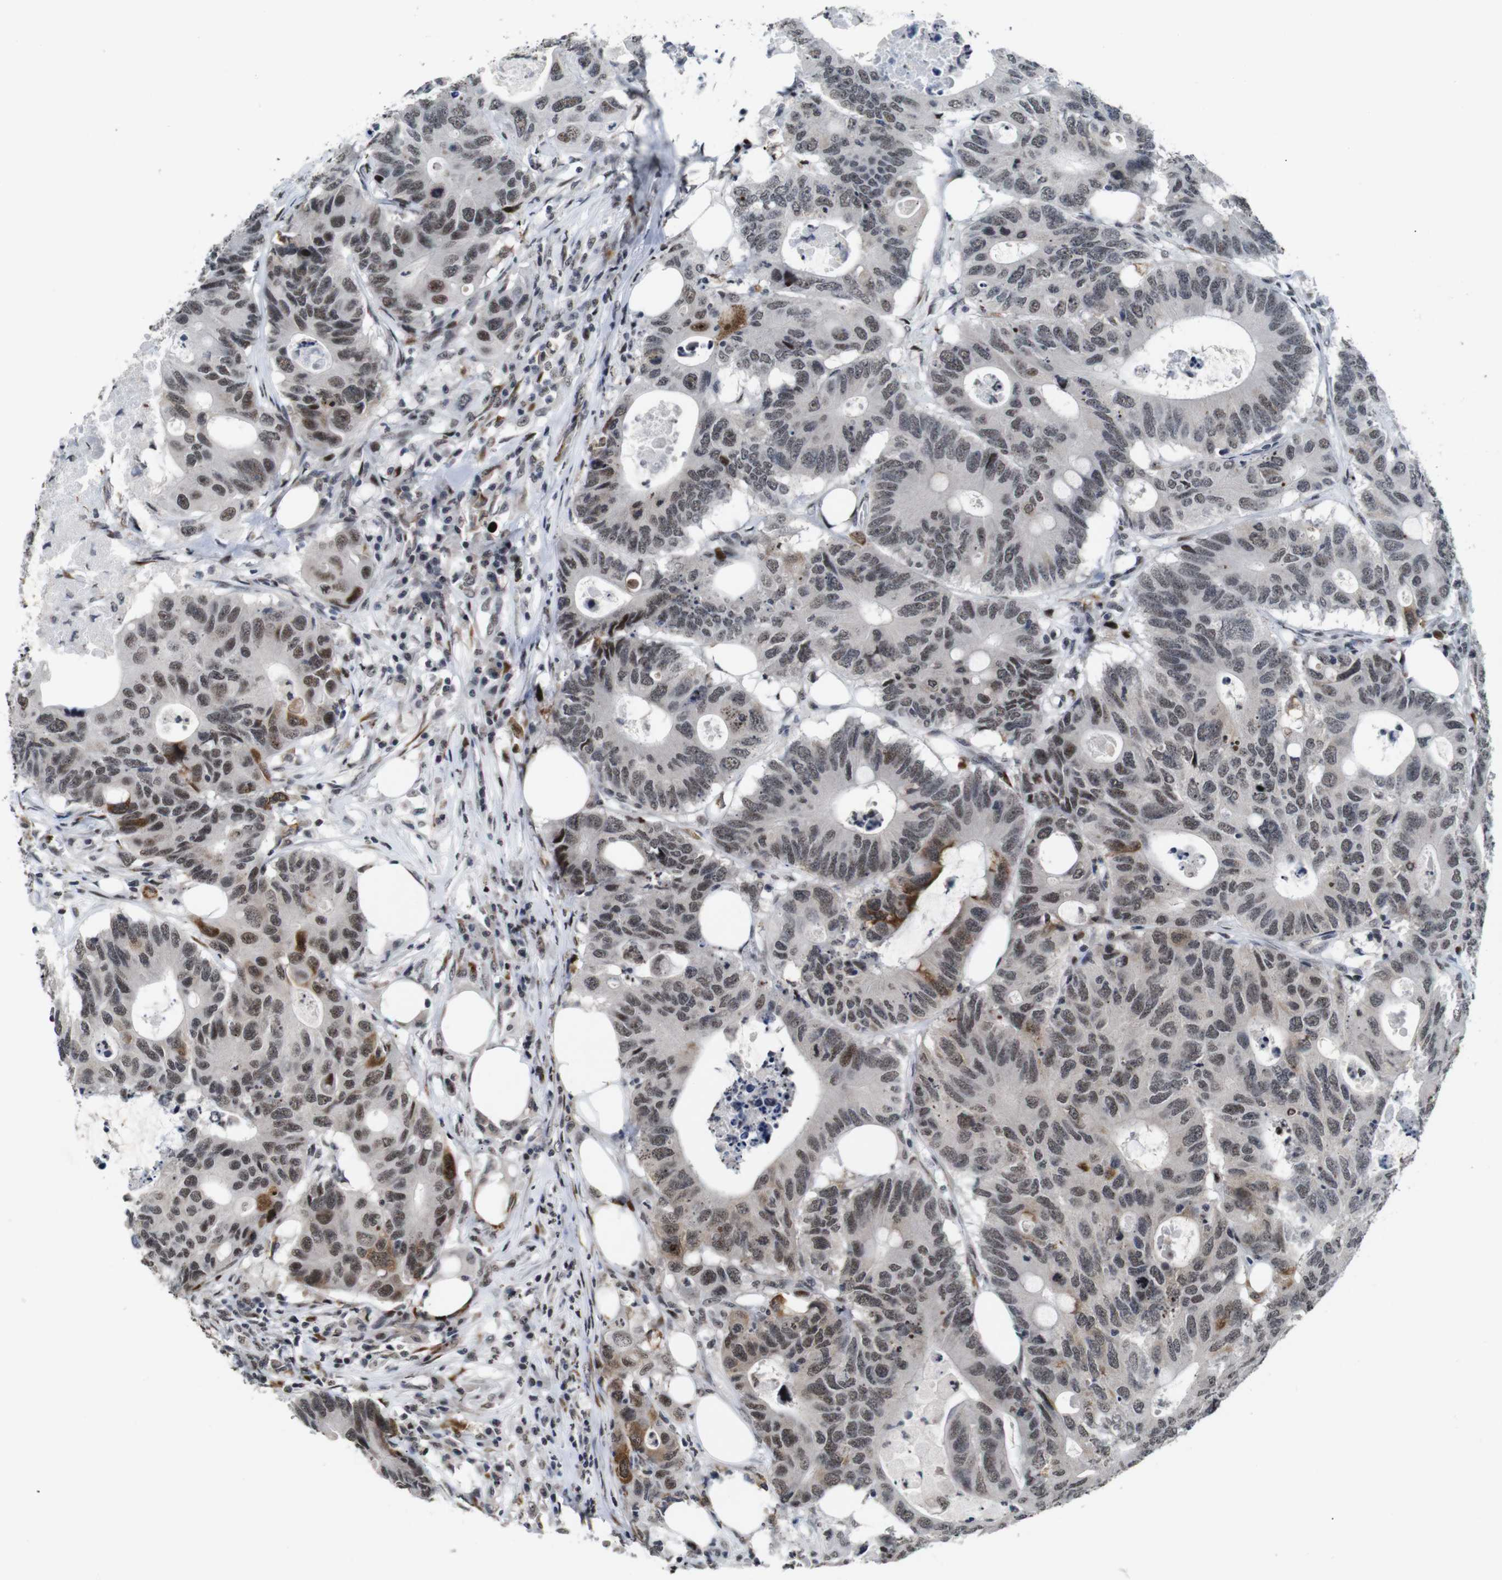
{"staining": {"intensity": "moderate", "quantity": ">75%", "location": "cytoplasmic/membranous,nuclear"}, "tissue": "colorectal cancer", "cell_type": "Tumor cells", "image_type": "cancer", "snomed": [{"axis": "morphology", "description": "Adenocarcinoma, NOS"}, {"axis": "topography", "description": "Colon"}], "caption": "The photomicrograph demonstrates a brown stain indicating the presence of a protein in the cytoplasmic/membranous and nuclear of tumor cells in colorectal adenocarcinoma.", "gene": "EIF4G1", "patient": {"sex": "male", "age": 71}}